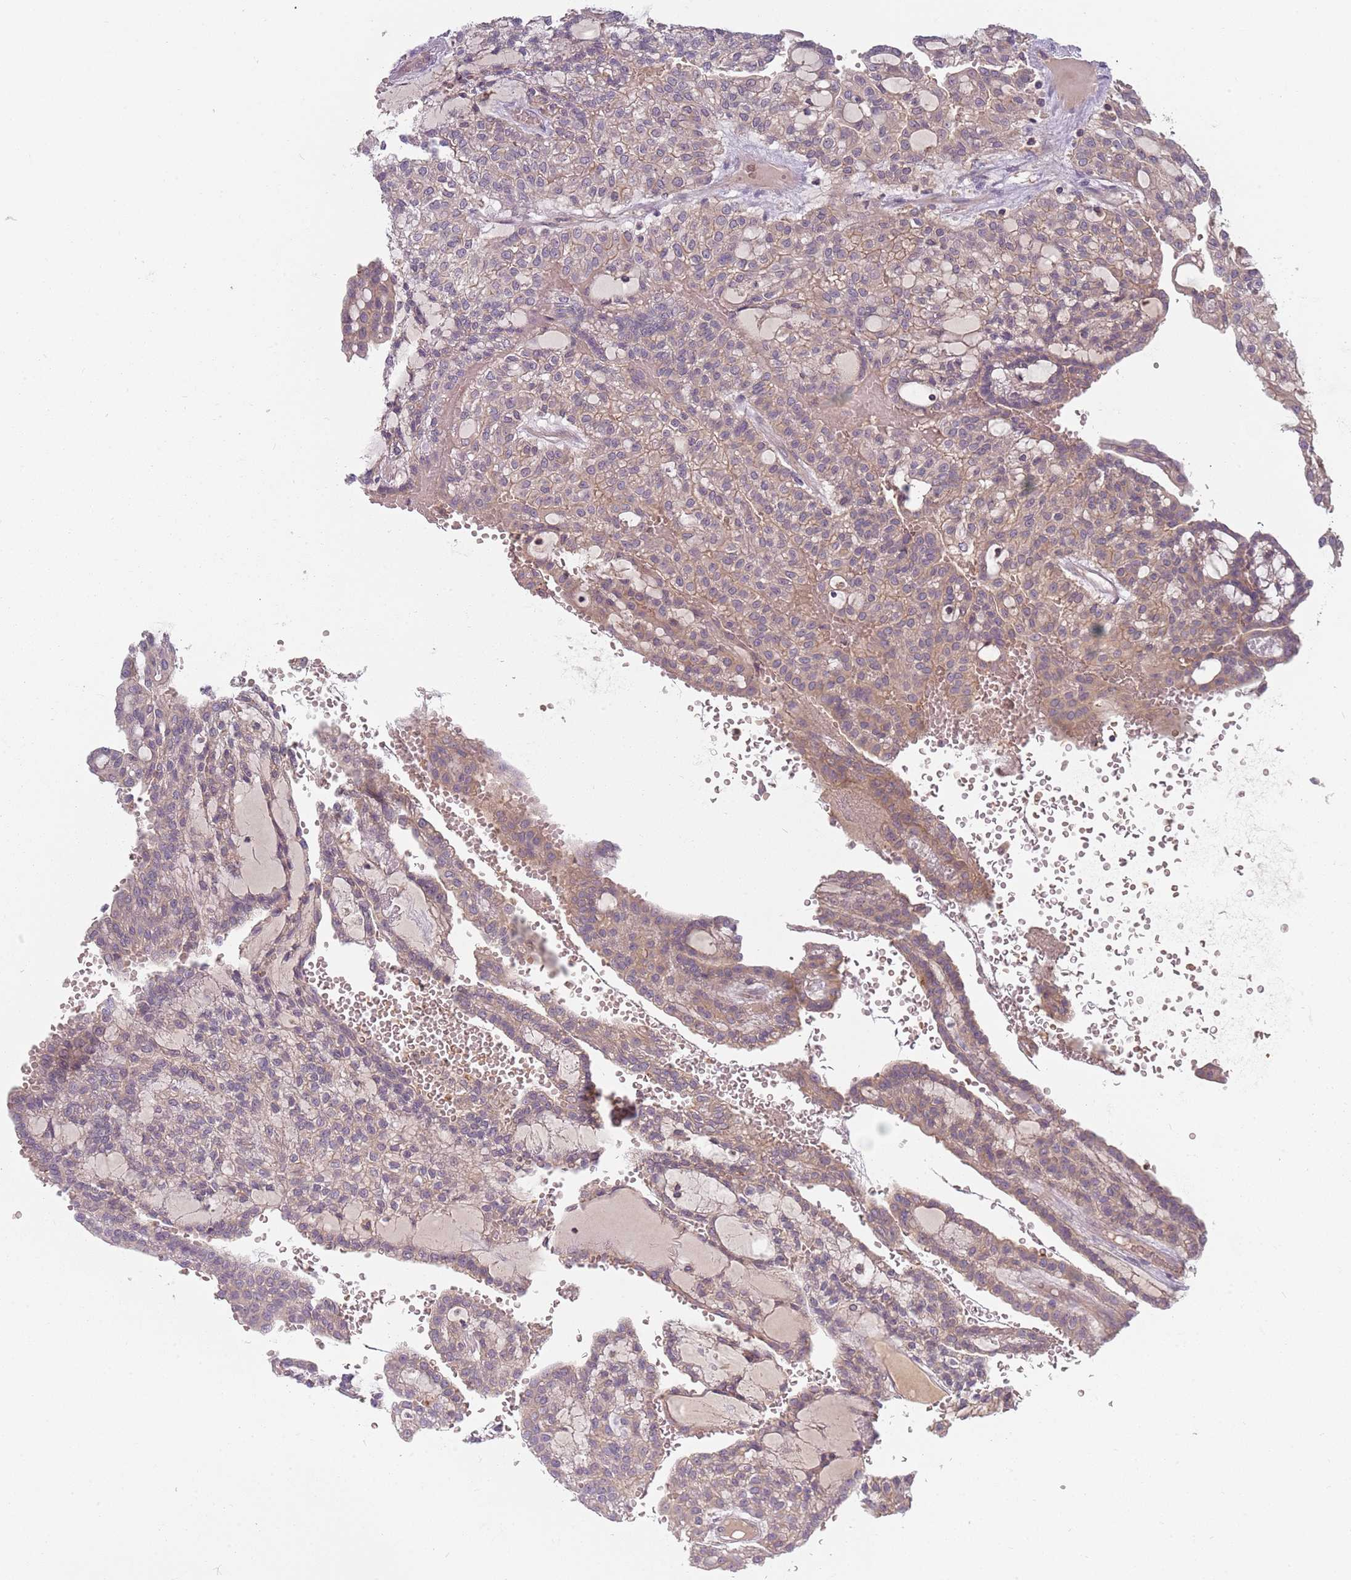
{"staining": {"intensity": "weak", "quantity": ">75%", "location": "cytoplasmic/membranous"}, "tissue": "renal cancer", "cell_type": "Tumor cells", "image_type": "cancer", "snomed": [{"axis": "morphology", "description": "Adenocarcinoma, NOS"}, {"axis": "topography", "description": "Kidney"}], "caption": "Protein staining of renal cancer tissue shows weak cytoplasmic/membranous expression in about >75% of tumor cells.", "gene": "ASB13", "patient": {"sex": "male", "age": 63}}